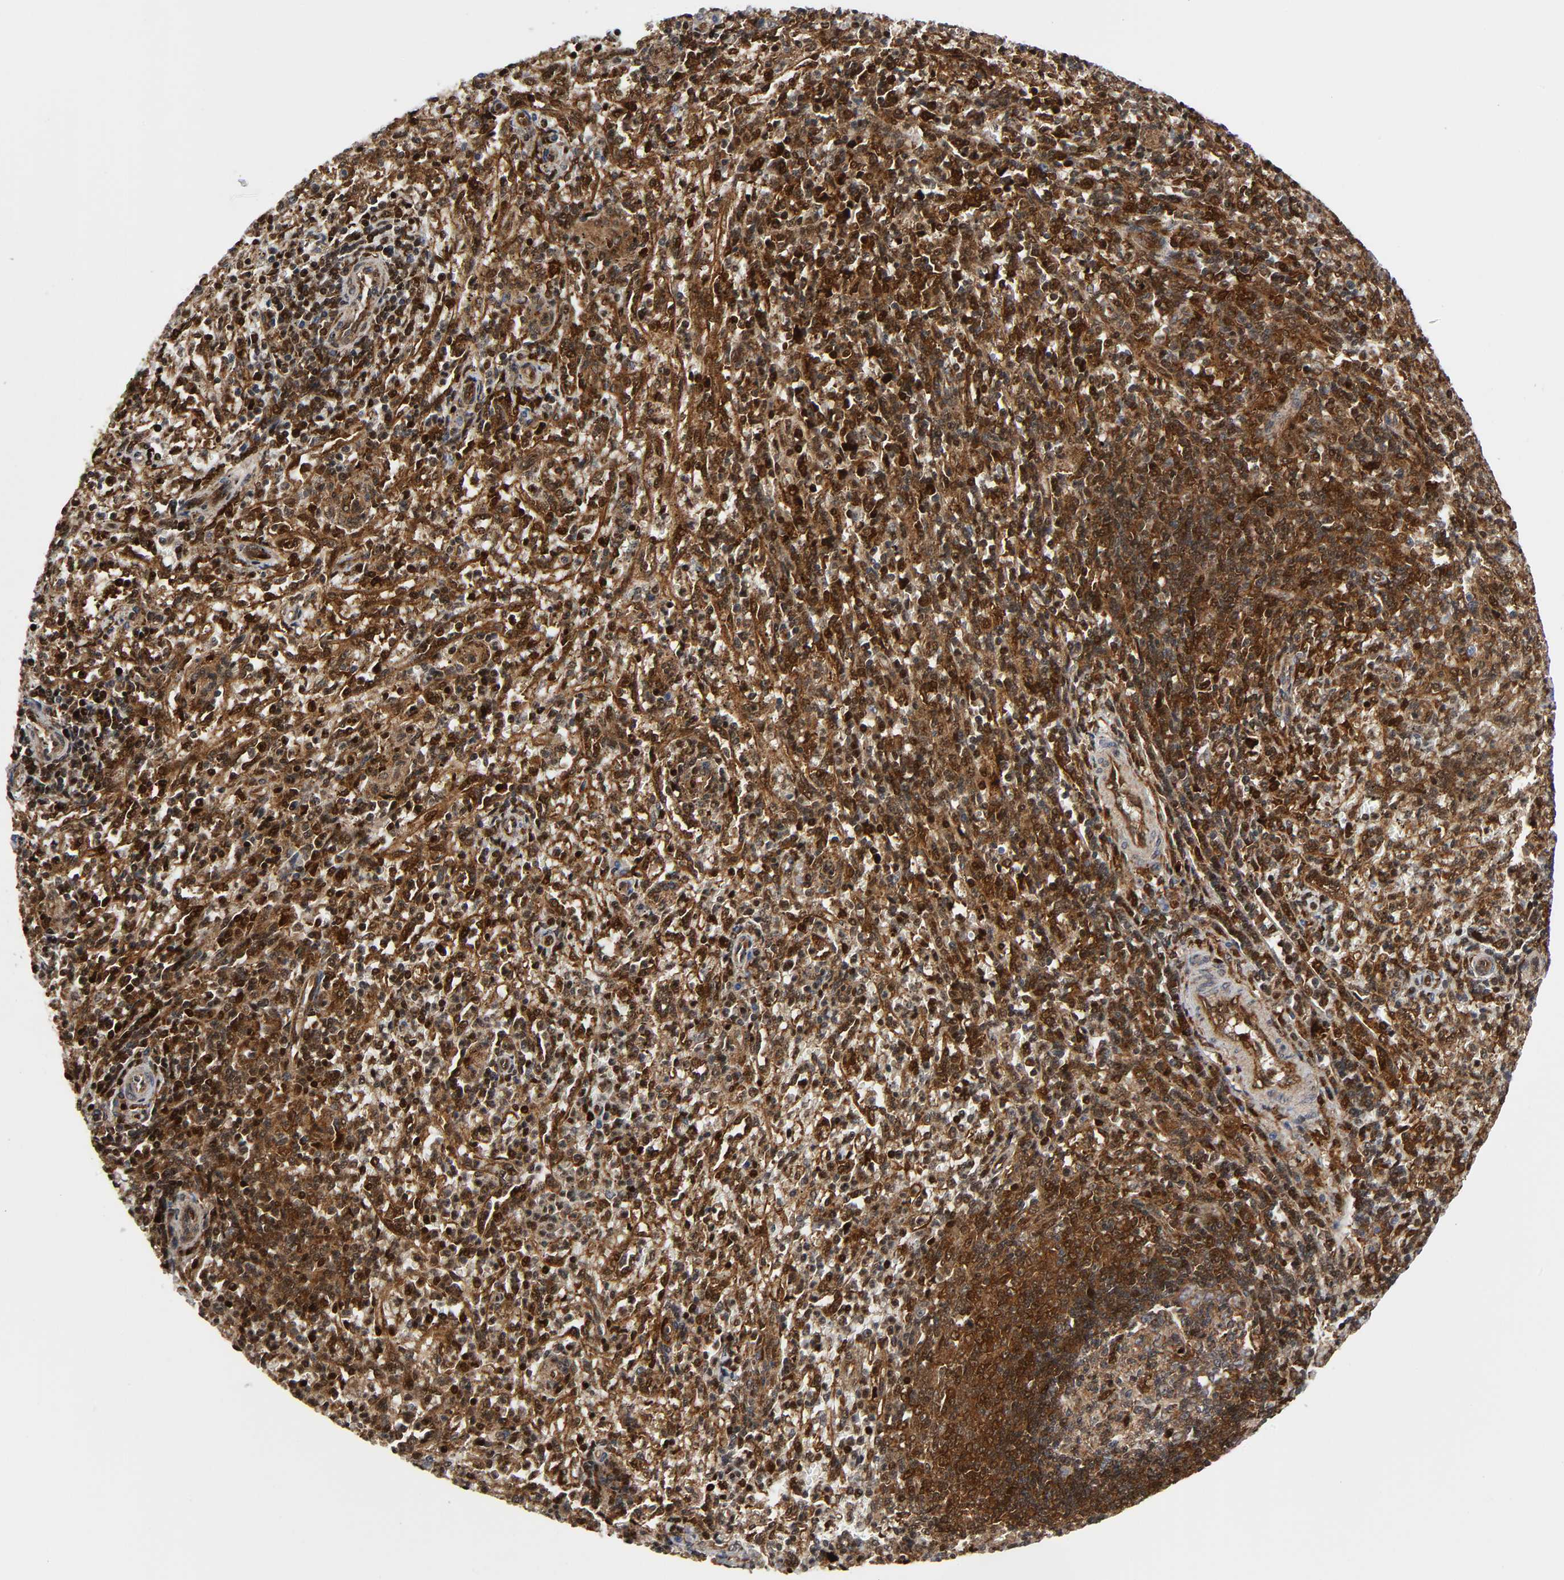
{"staining": {"intensity": "moderate", "quantity": ">75%", "location": "cytoplasmic/membranous,nuclear"}, "tissue": "spleen", "cell_type": "Cells in red pulp", "image_type": "normal", "snomed": [{"axis": "morphology", "description": "Normal tissue, NOS"}, {"axis": "topography", "description": "Spleen"}], "caption": "Immunohistochemistry (IHC) micrograph of normal spleen: spleen stained using immunohistochemistry (IHC) exhibits medium levels of moderate protein expression localized specifically in the cytoplasmic/membranous,nuclear of cells in red pulp, appearing as a cytoplasmic/membranous,nuclear brown color.", "gene": "MAPK1", "patient": {"sex": "female", "age": 10}}